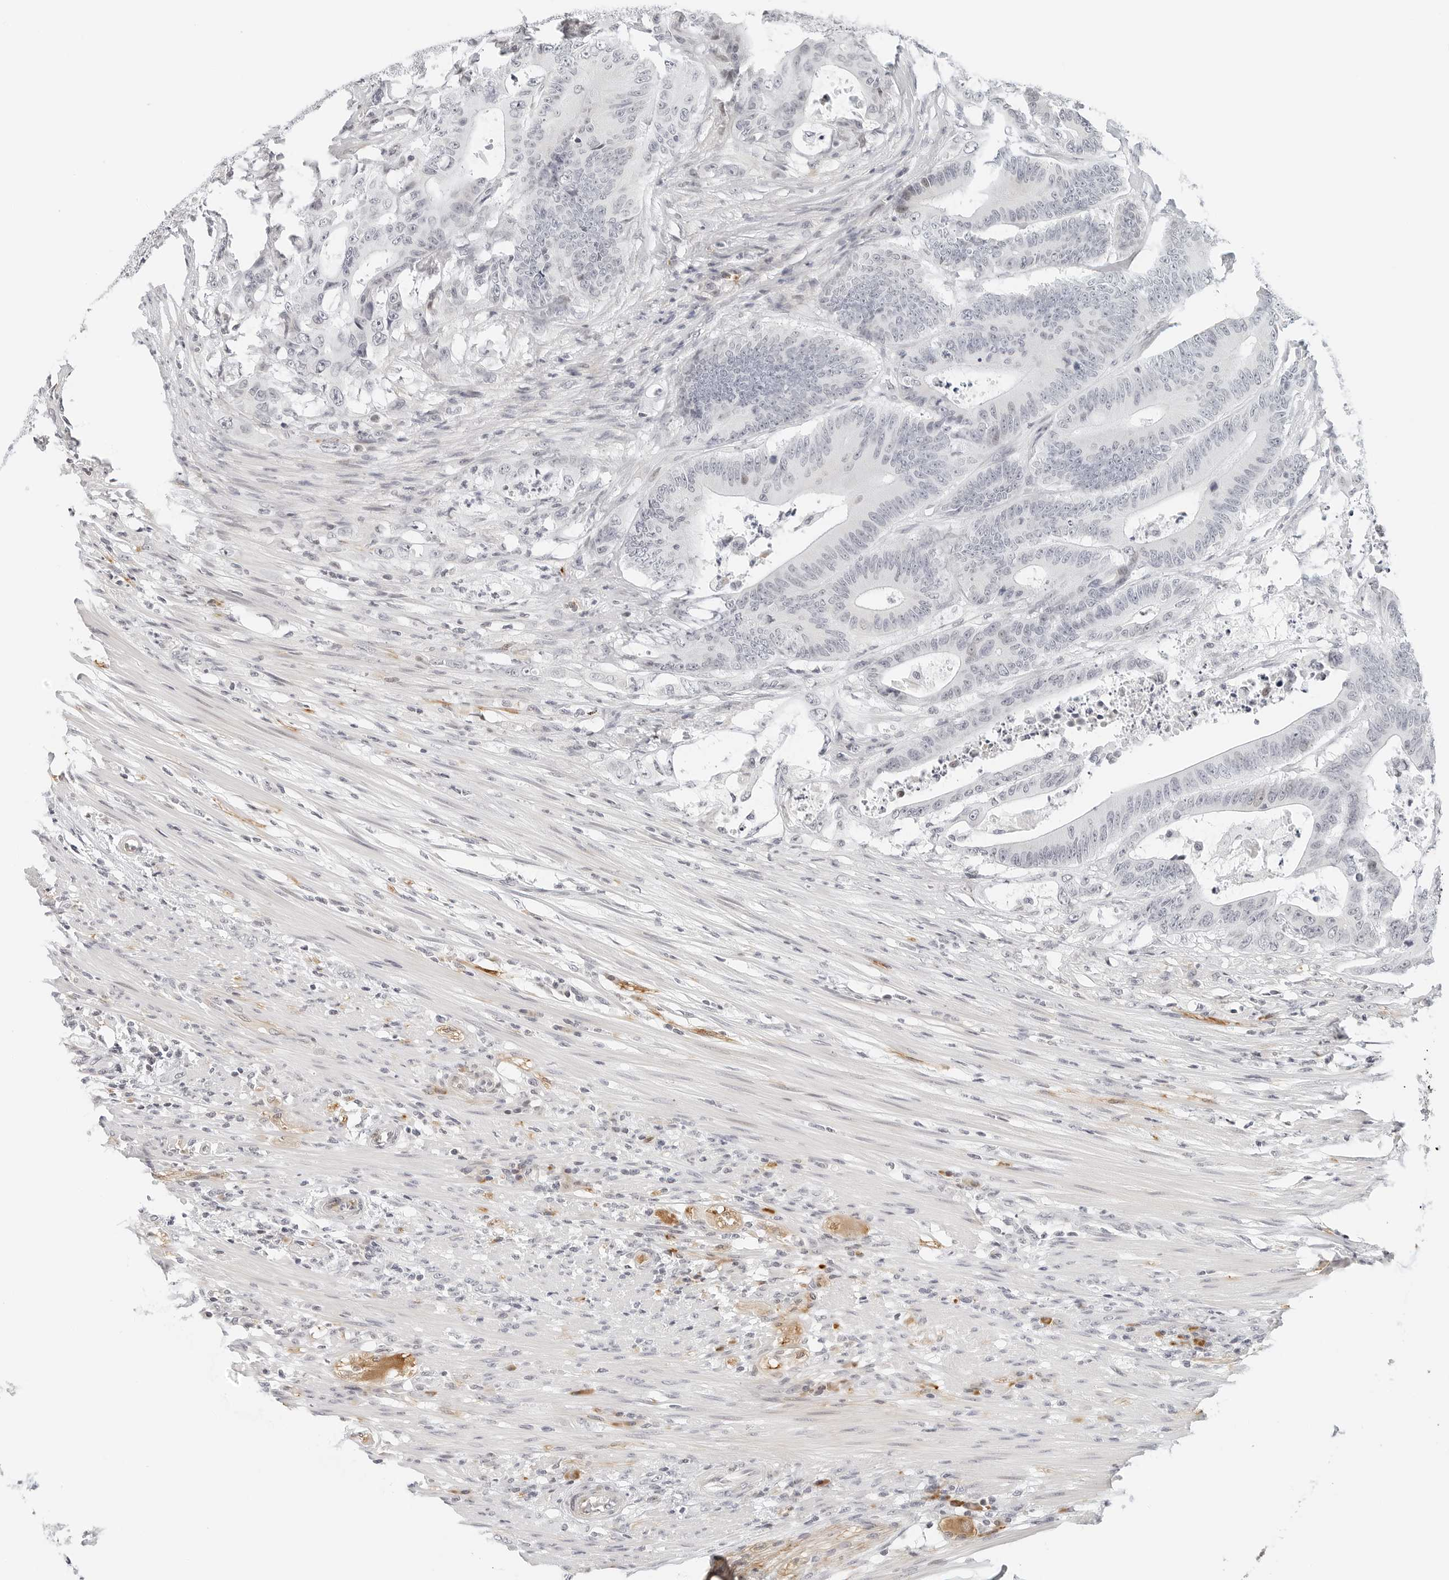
{"staining": {"intensity": "negative", "quantity": "none", "location": "none"}, "tissue": "colorectal cancer", "cell_type": "Tumor cells", "image_type": "cancer", "snomed": [{"axis": "morphology", "description": "Adenocarcinoma, NOS"}, {"axis": "topography", "description": "Colon"}], "caption": "Immunohistochemical staining of human colorectal adenocarcinoma reveals no significant positivity in tumor cells.", "gene": "PARP10", "patient": {"sex": "male", "age": 83}}